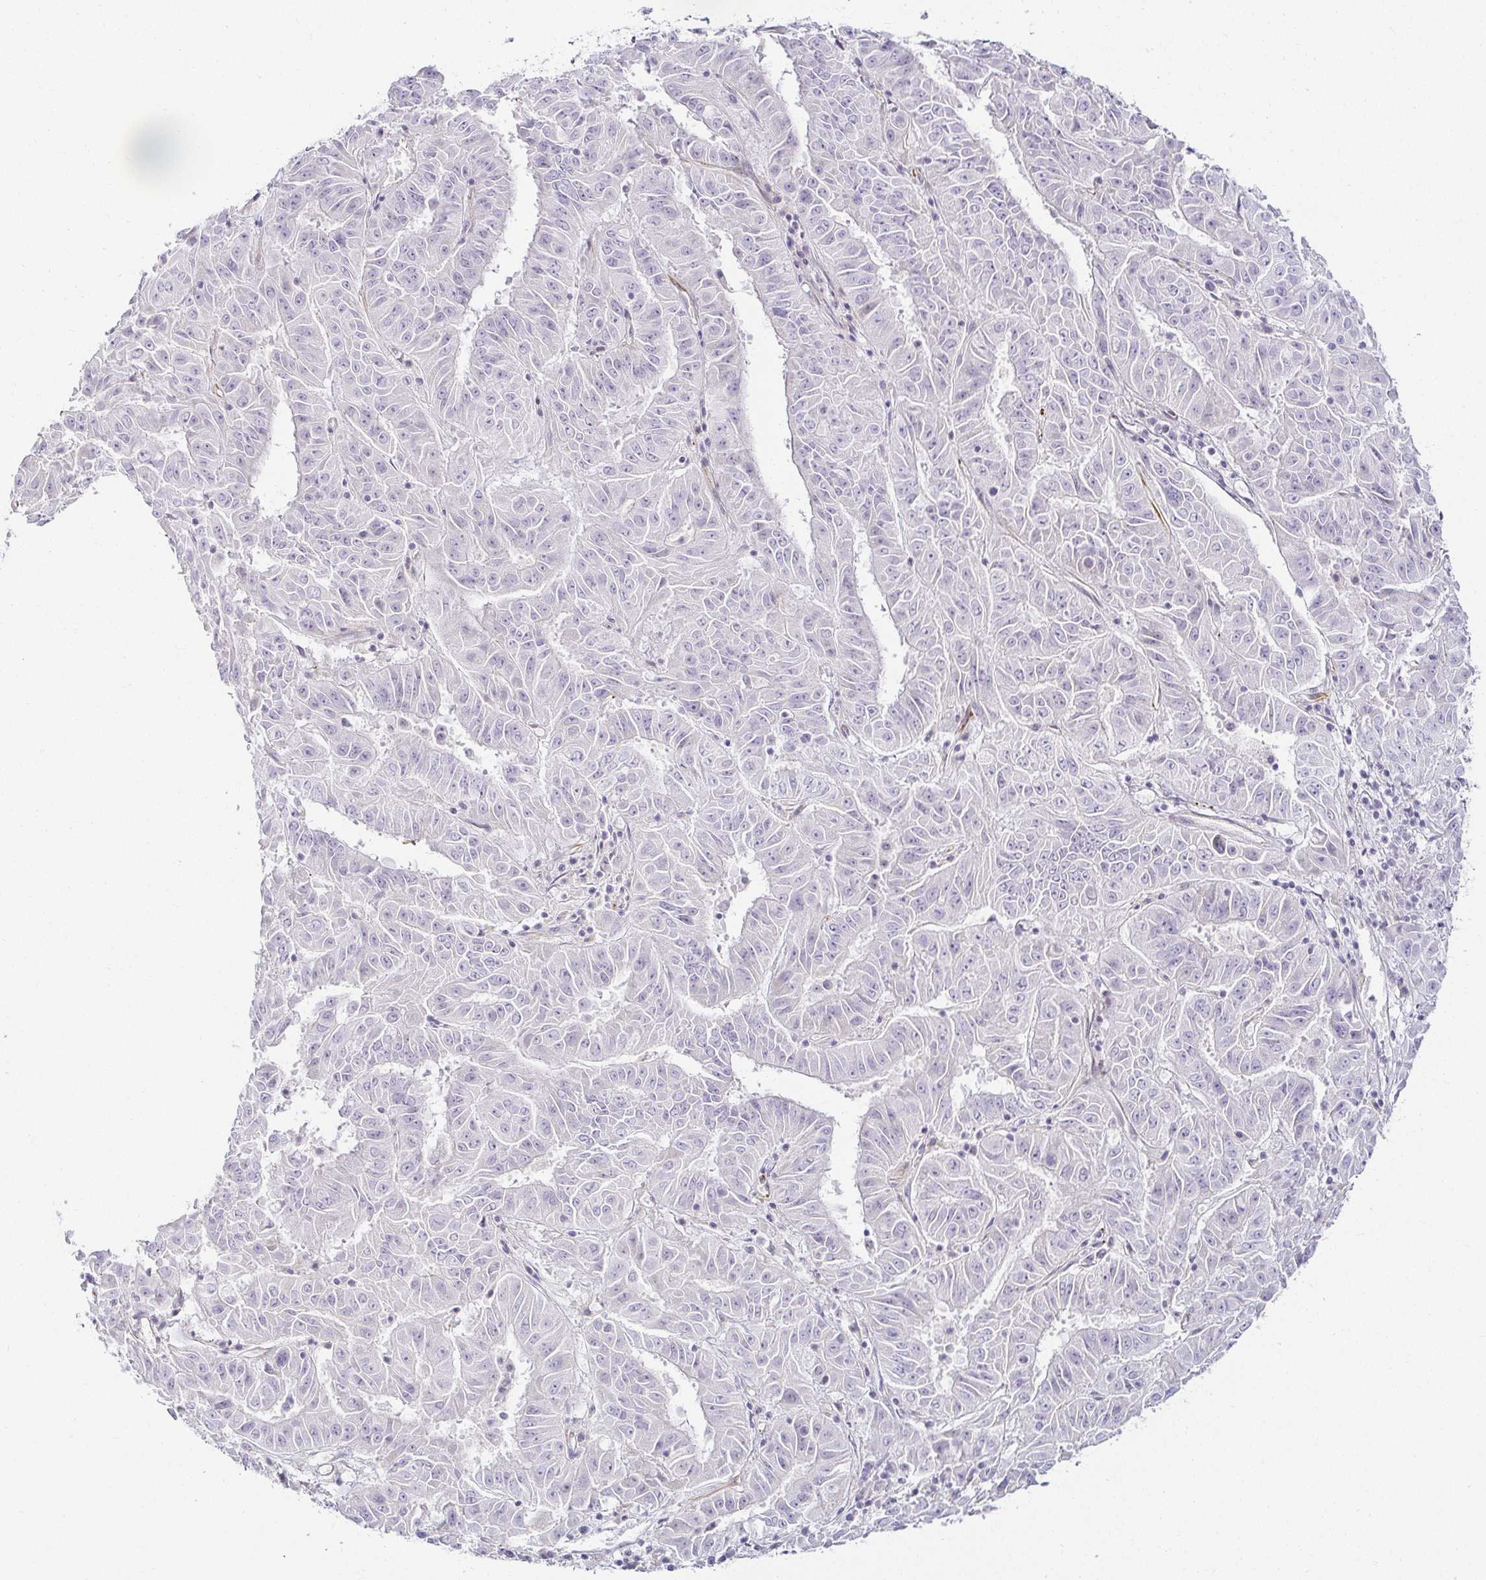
{"staining": {"intensity": "negative", "quantity": "none", "location": "none"}, "tissue": "pancreatic cancer", "cell_type": "Tumor cells", "image_type": "cancer", "snomed": [{"axis": "morphology", "description": "Adenocarcinoma, NOS"}, {"axis": "topography", "description": "Pancreas"}], "caption": "IHC of human adenocarcinoma (pancreatic) exhibits no staining in tumor cells.", "gene": "ACAN", "patient": {"sex": "male", "age": 63}}